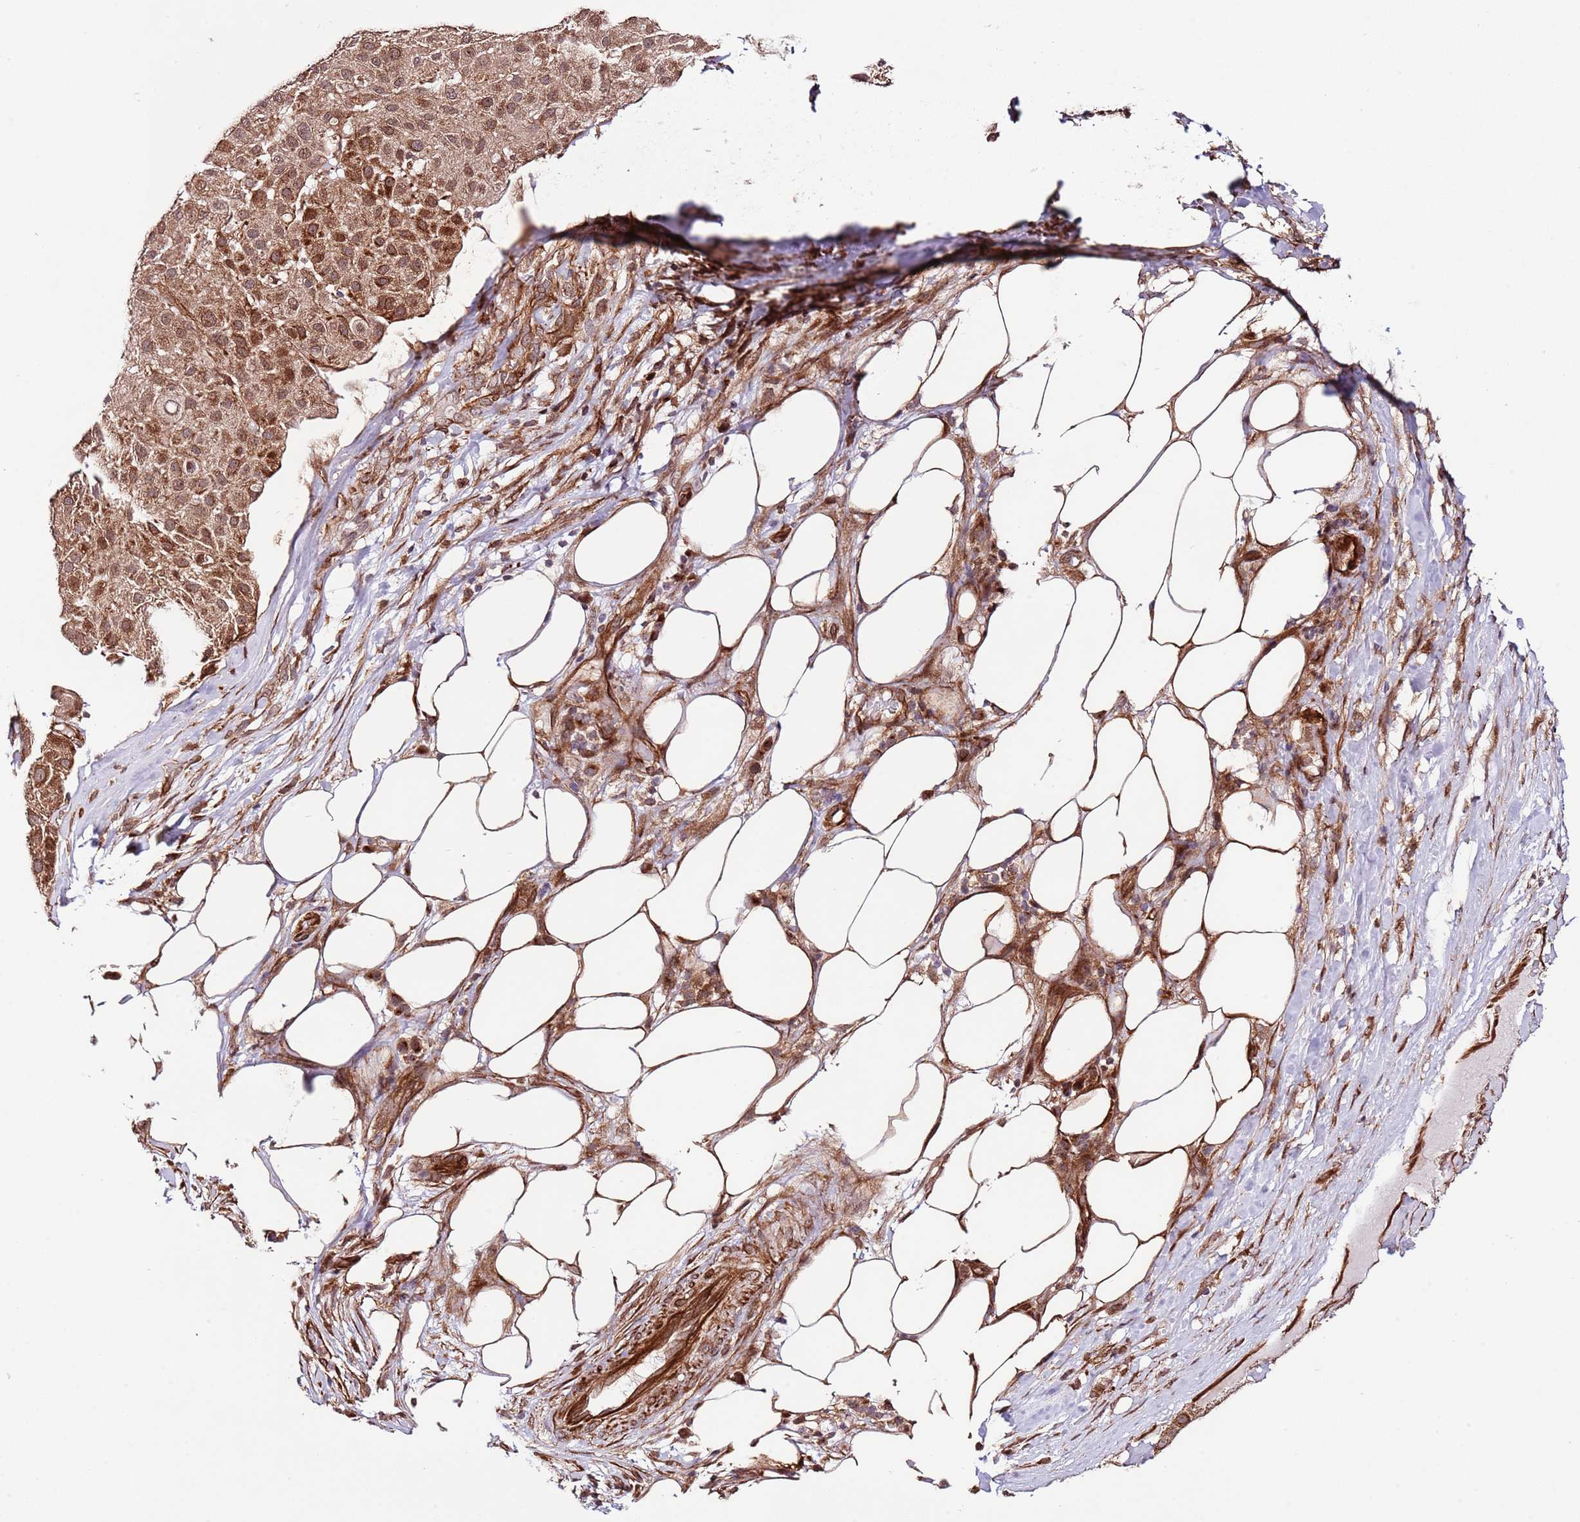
{"staining": {"intensity": "moderate", "quantity": ">75%", "location": "cytoplasmic/membranous,nuclear"}, "tissue": "melanoma", "cell_type": "Tumor cells", "image_type": "cancer", "snomed": [{"axis": "morphology", "description": "Malignant melanoma, Metastatic site"}, {"axis": "topography", "description": "Smooth muscle"}], "caption": "DAB immunohistochemical staining of melanoma demonstrates moderate cytoplasmic/membranous and nuclear protein positivity in approximately >75% of tumor cells.", "gene": "NEK3", "patient": {"sex": "male", "age": 41}}